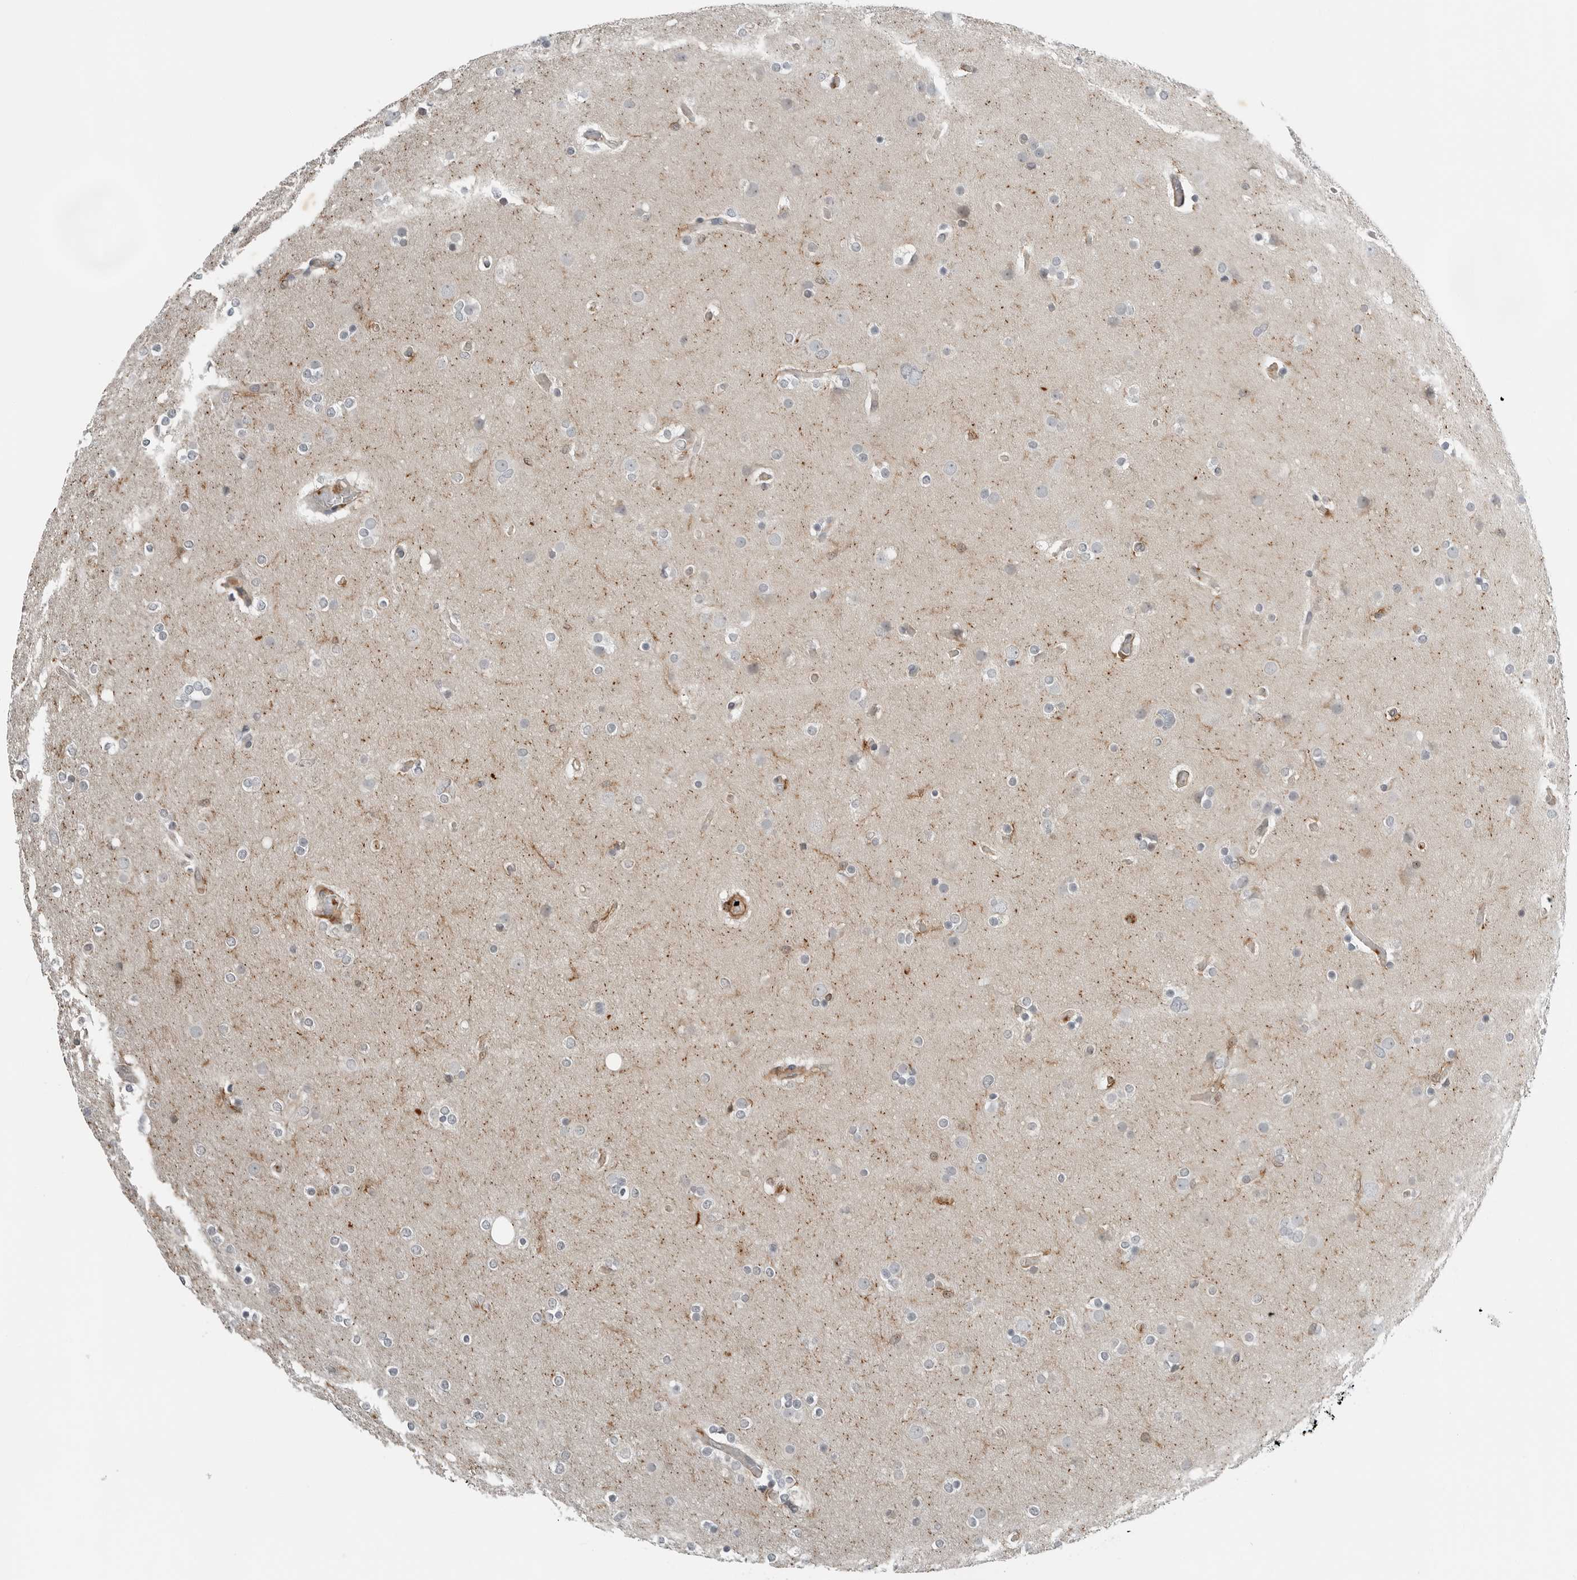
{"staining": {"intensity": "negative", "quantity": "none", "location": "none"}, "tissue": "glioma", "cell_type": "Tumor cells", "image_type": "cancer", "snomed": [{"axis": "morphology", "description": "Glioma, malignant, High grade"}, {"axis": "topography", "description": "Cerebral cortex"}], "caption": "The histopathology image displays no staining of tumor cells in glioma. (DAB IHC, high magnification).", "gene": "LEFTY2", "patient": {"sex": "female", "age": 36}}